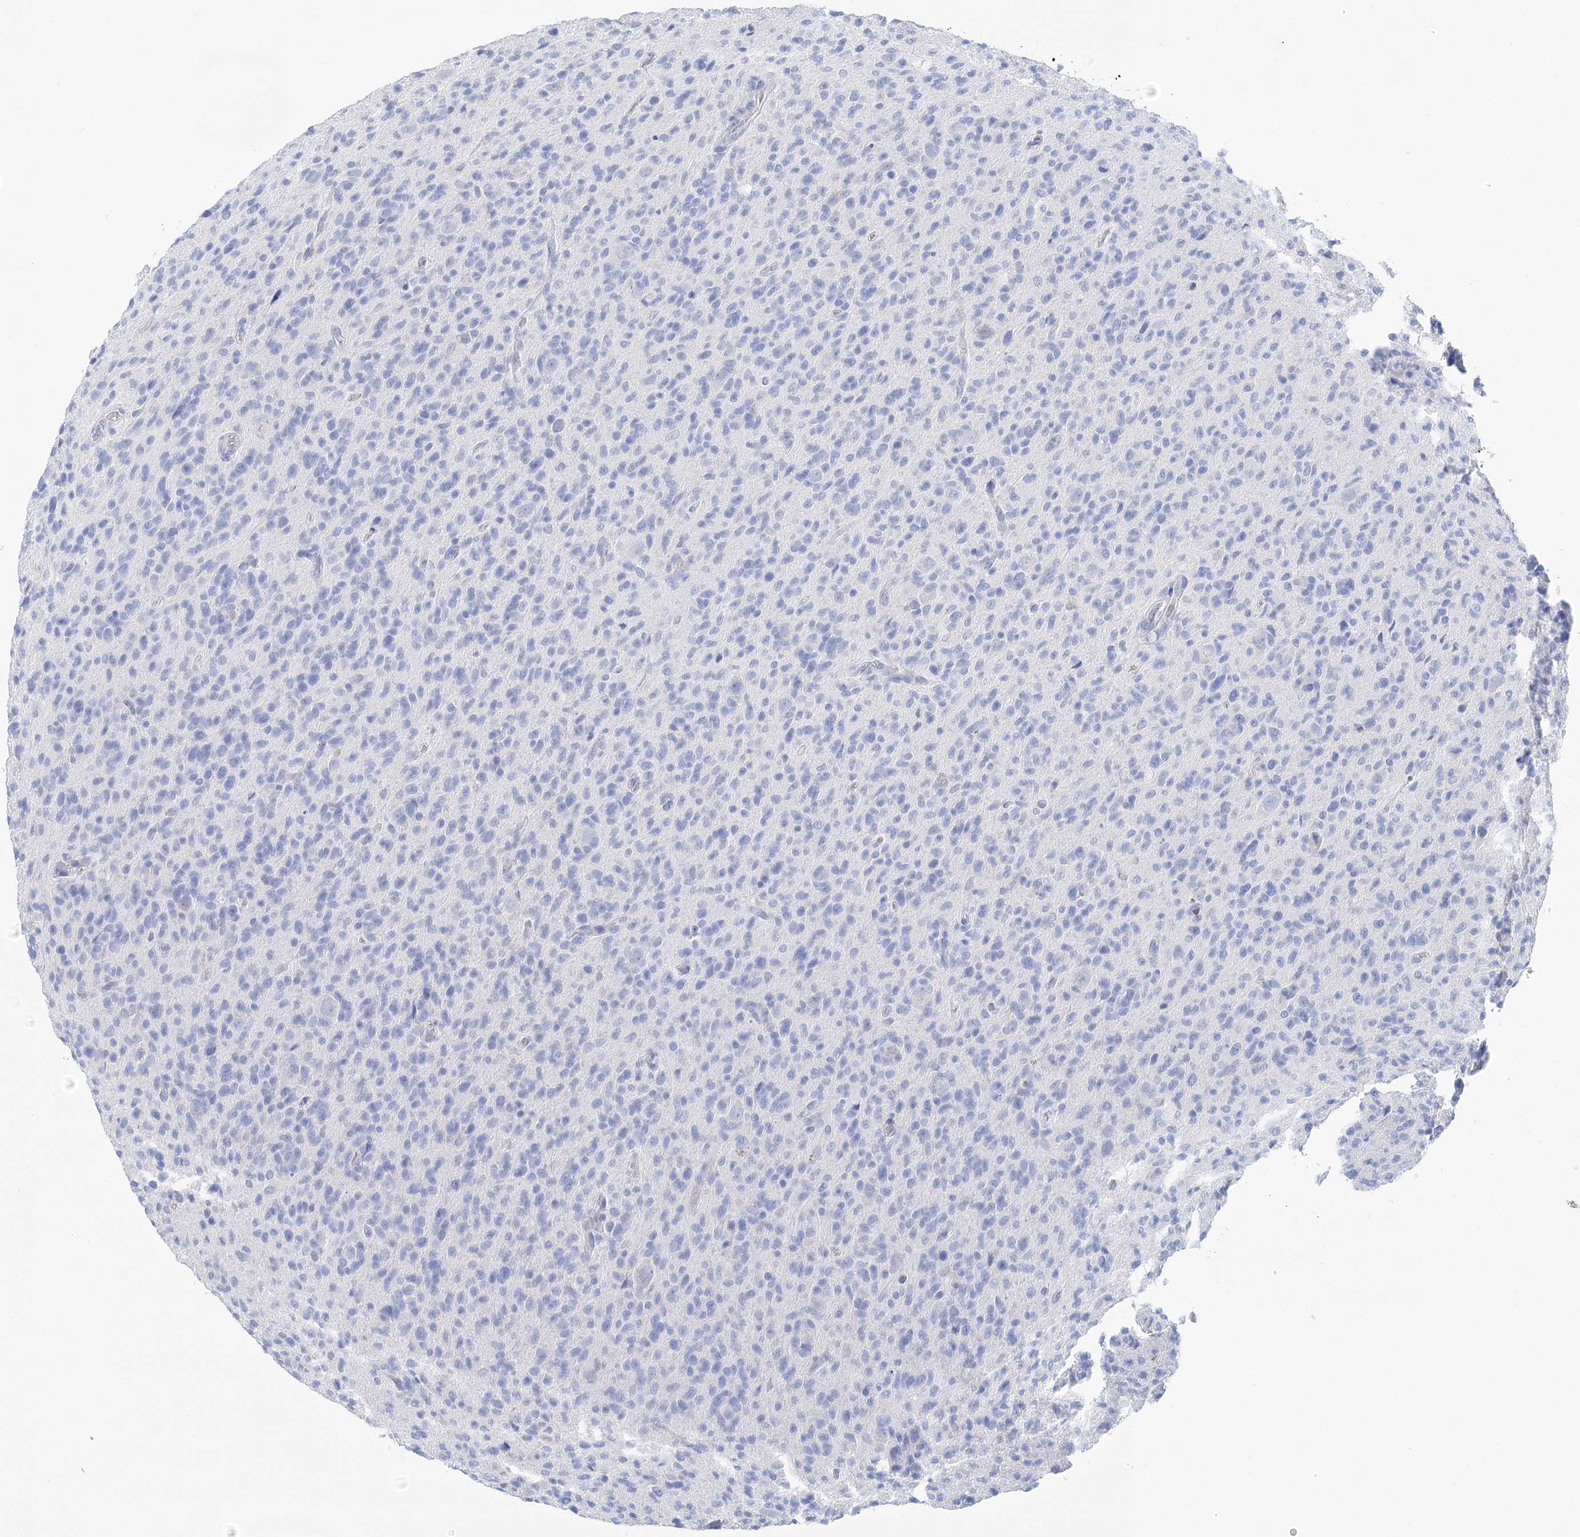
{"staining": {"intensity": "negative", "quantity": "none", "location": "none"}, "tissue": "glioma", "cell_type": "Tumor cells", "image_type": "cancer", "snomed": [{"axis": "morphology", "description": "Glioma, malignant, High grade"}, {"axis": "topography", "description": "Brain"}], "caption": "This is an immunohistochemistry (IHC) image of human glioma. There is no expression in tumor cells.", "gene": "LALBA", "patient": {"sex": "female", "age": 57}}